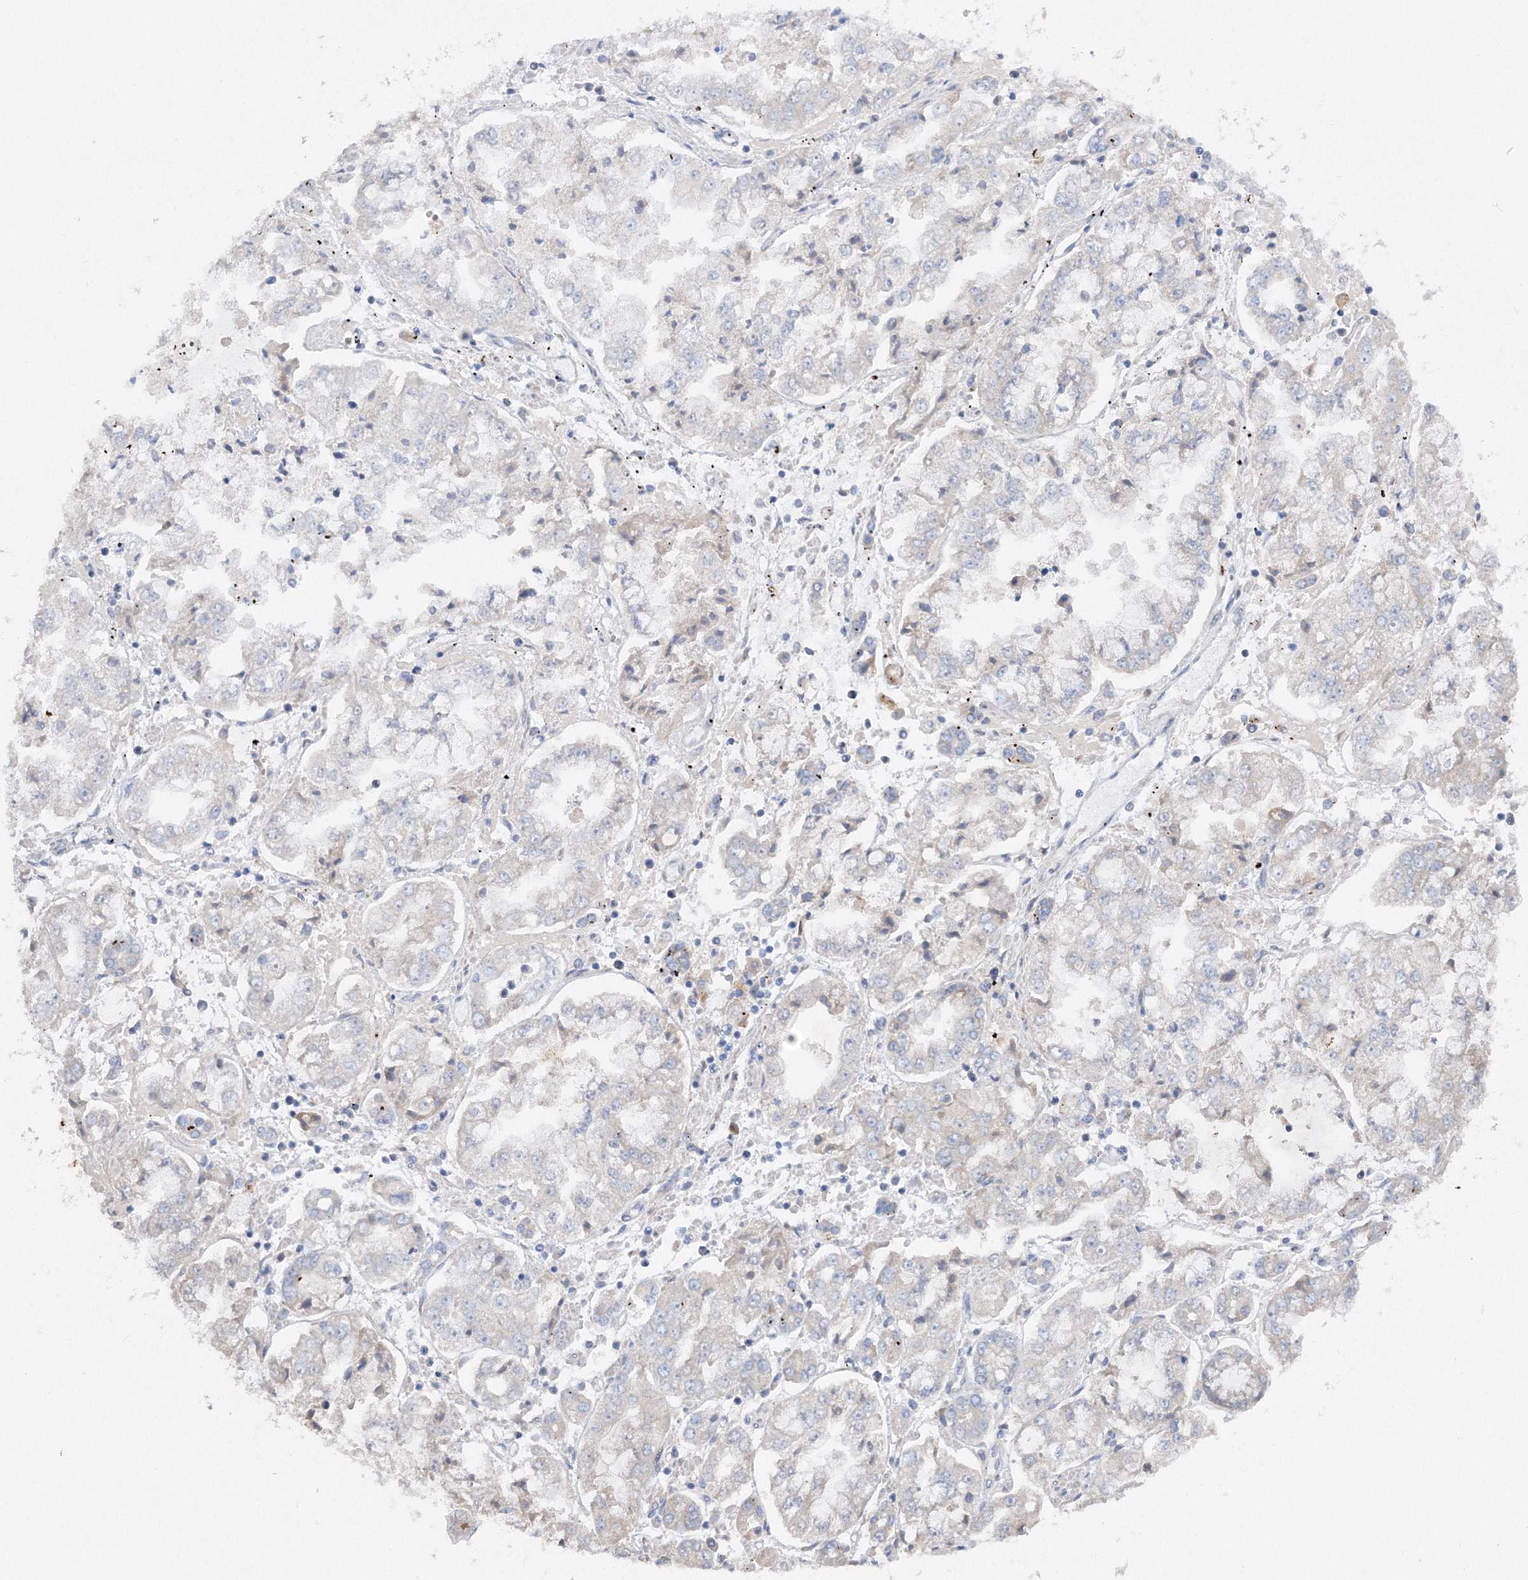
{"staining": {"intensity": "negative", "quantity": "none", "location": "none"}, "tissue": "stomach cancer", "cell_type": "Tumor cells", "image_type": "cancer", "snomed": [{"axis": "morphology", "description": "Adenocarcinoma, NOS"}, {"axis": "topography", "description": "Stomach"}], "caption": "There is no significant staining in tumor cells of adenocarcinoma (stomach).", "gene": "SLC36A1", "patient": {"sex": "male", "age": 76}}